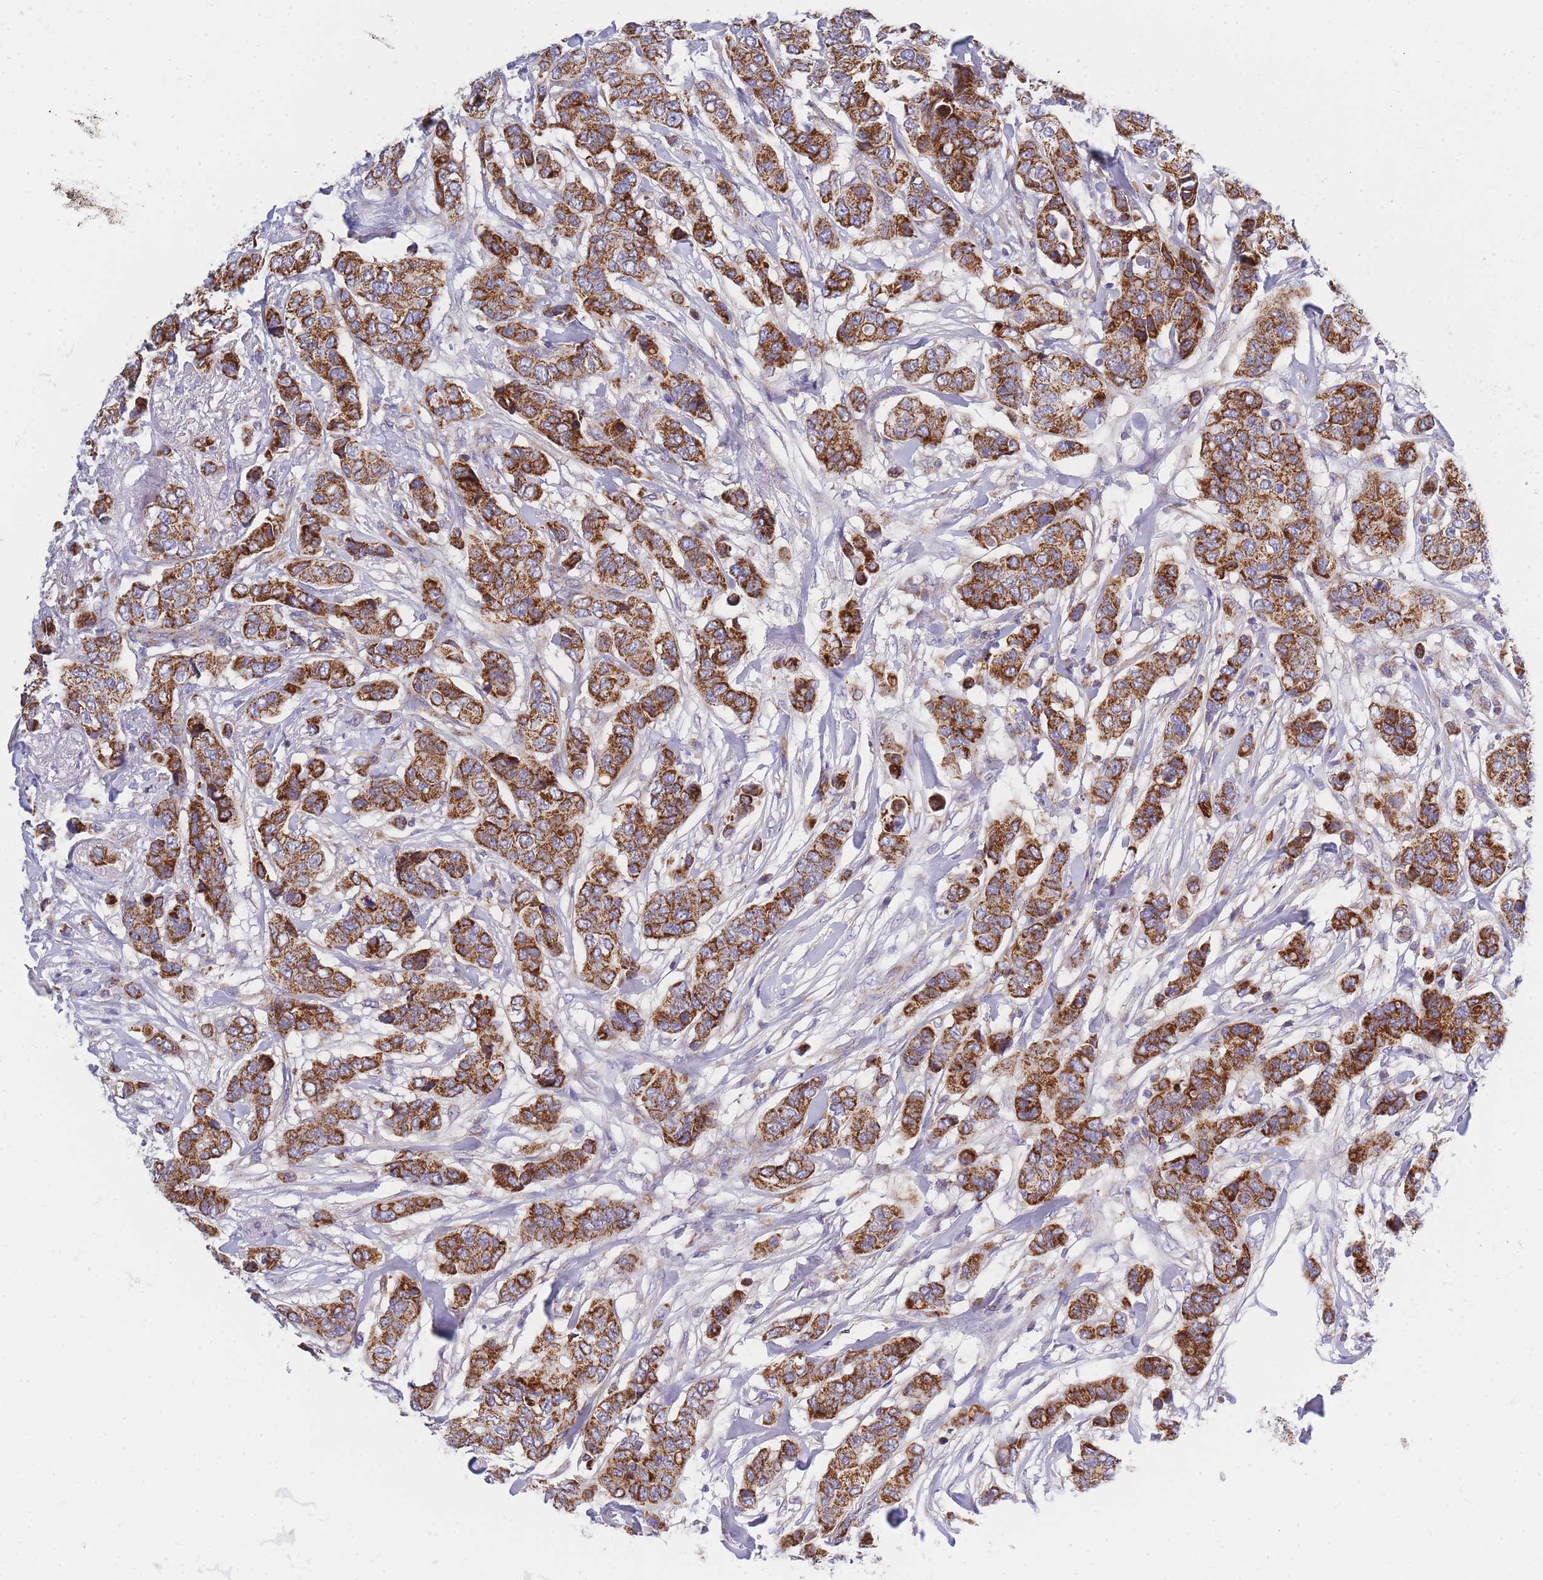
{"staining": {"intensity": "strong", "quantity": ">75%", "location": "cytoplasmic/membranous"}, "tissue": "breast cancer", "cell_type": "Tumor cells", "image_type": "cancer", "snomed": [{"axis": "morphology", "description": "Lobular carcinoma"}, {"axis": "topography", "description": "Breast"}], "caption": "Protein analysis of lobular carcinoma (breast) tissue reveals strong cytoplasmic/membranous staining in approximately >75% of tumor cells.", "gene": "MRPS11", "patient": {"sex": "female", "age": 51}}